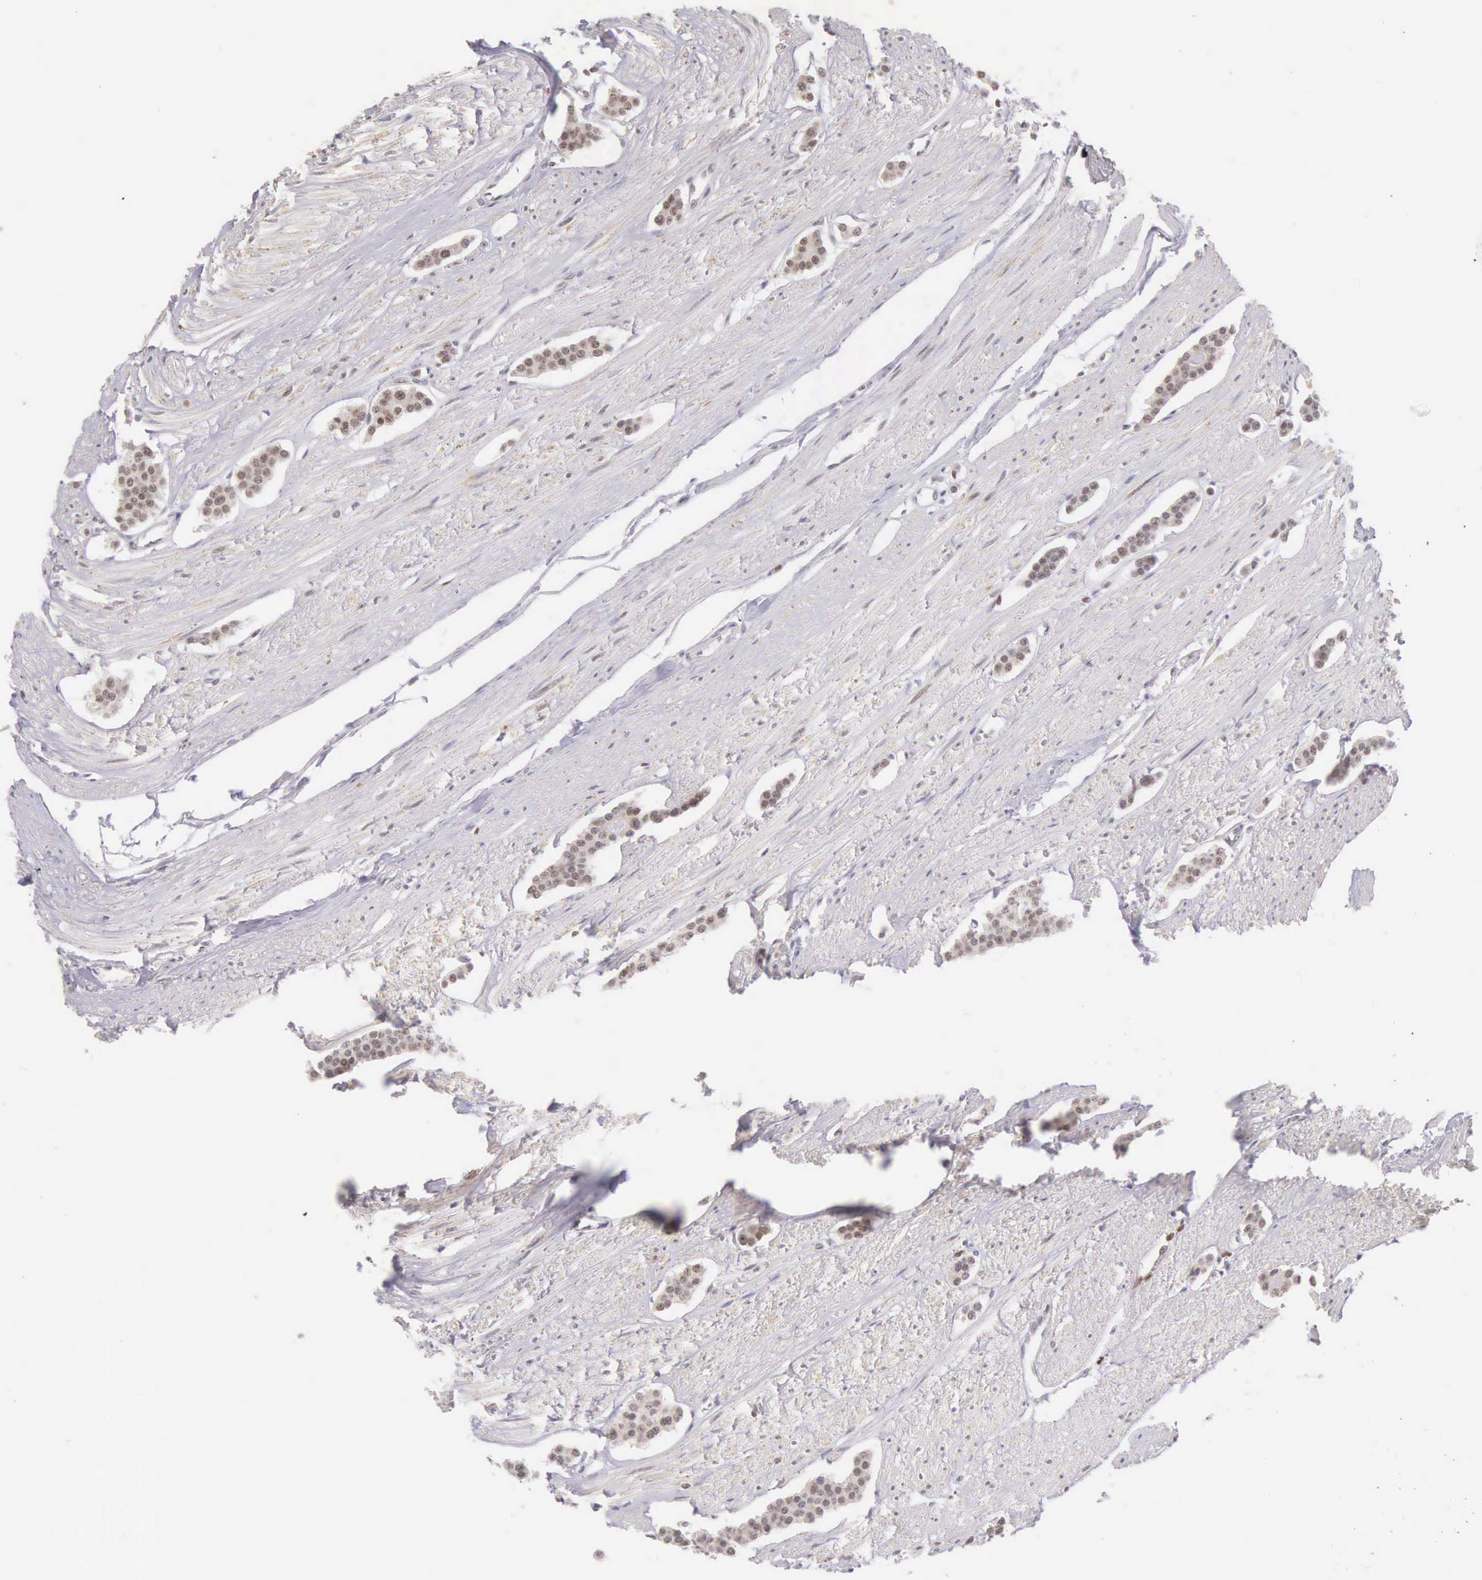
{"staining": {"intensity": "moderate", "quantity": ">75%", "location": "cytoplasmic/membranous,nuclear"}, "tissue": "carcinoid", "cell_type": "Tumor cells", "image_type": "cancer", "snomed": [{"axis": "morphology", "description": "Carcinoid, malignant, NOS"}, {"axis": "topography", "description": "Small intestine"}], "caption": "A brown stain labels moderate cytoplasmic/membranous and nuclear staining of a protein in malignant carcinoid tumor cells.", "gene": "VRK1", "patient": {"sex": "male", "age": 60}}